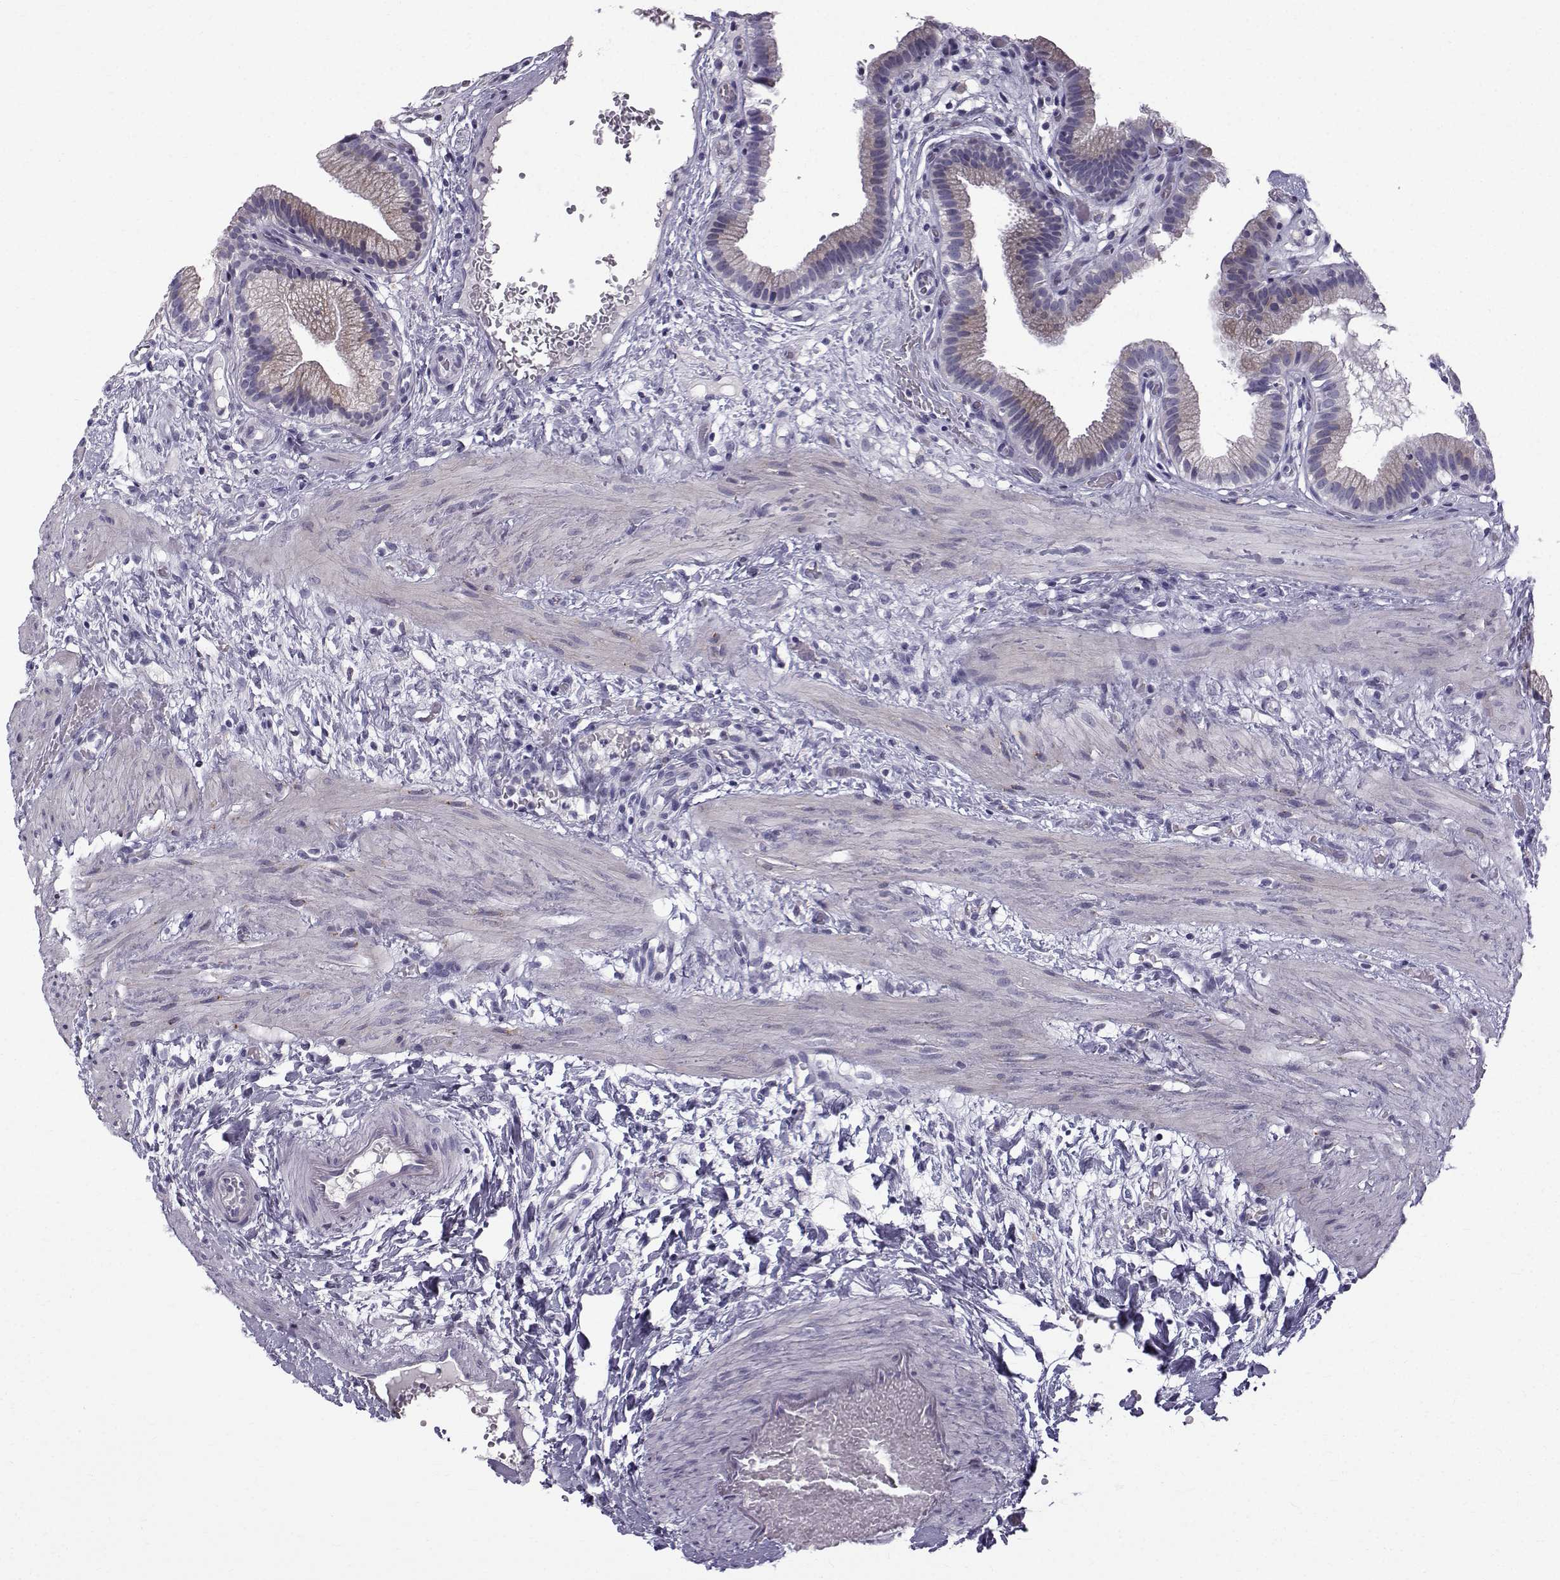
{"staining": {"intensity": "weak", "quantity": "25%-75%", "location": "cytoplasmic/membranous"}, "tissue": "gallbladder", "cell_type": "Glandular cells", "image_type": "normal", "snomed": [{"axis": "morphology", "description": "Normal tissue, NOS"}, {"axis": "topography", "description": "Gallbladder"}], "caption": "DAB immunohistochemical staining of benign gallbladder exhibits weak cytoplasmic/membranous protein expression in about 25%-75% of glandular cells. (DAB (3,3'-diaminobenzidine) = brown stain, brightfield microscopy at high magnification).", "gene": "ROPN1B", "patient": {"sex": "female", "age": 24}}